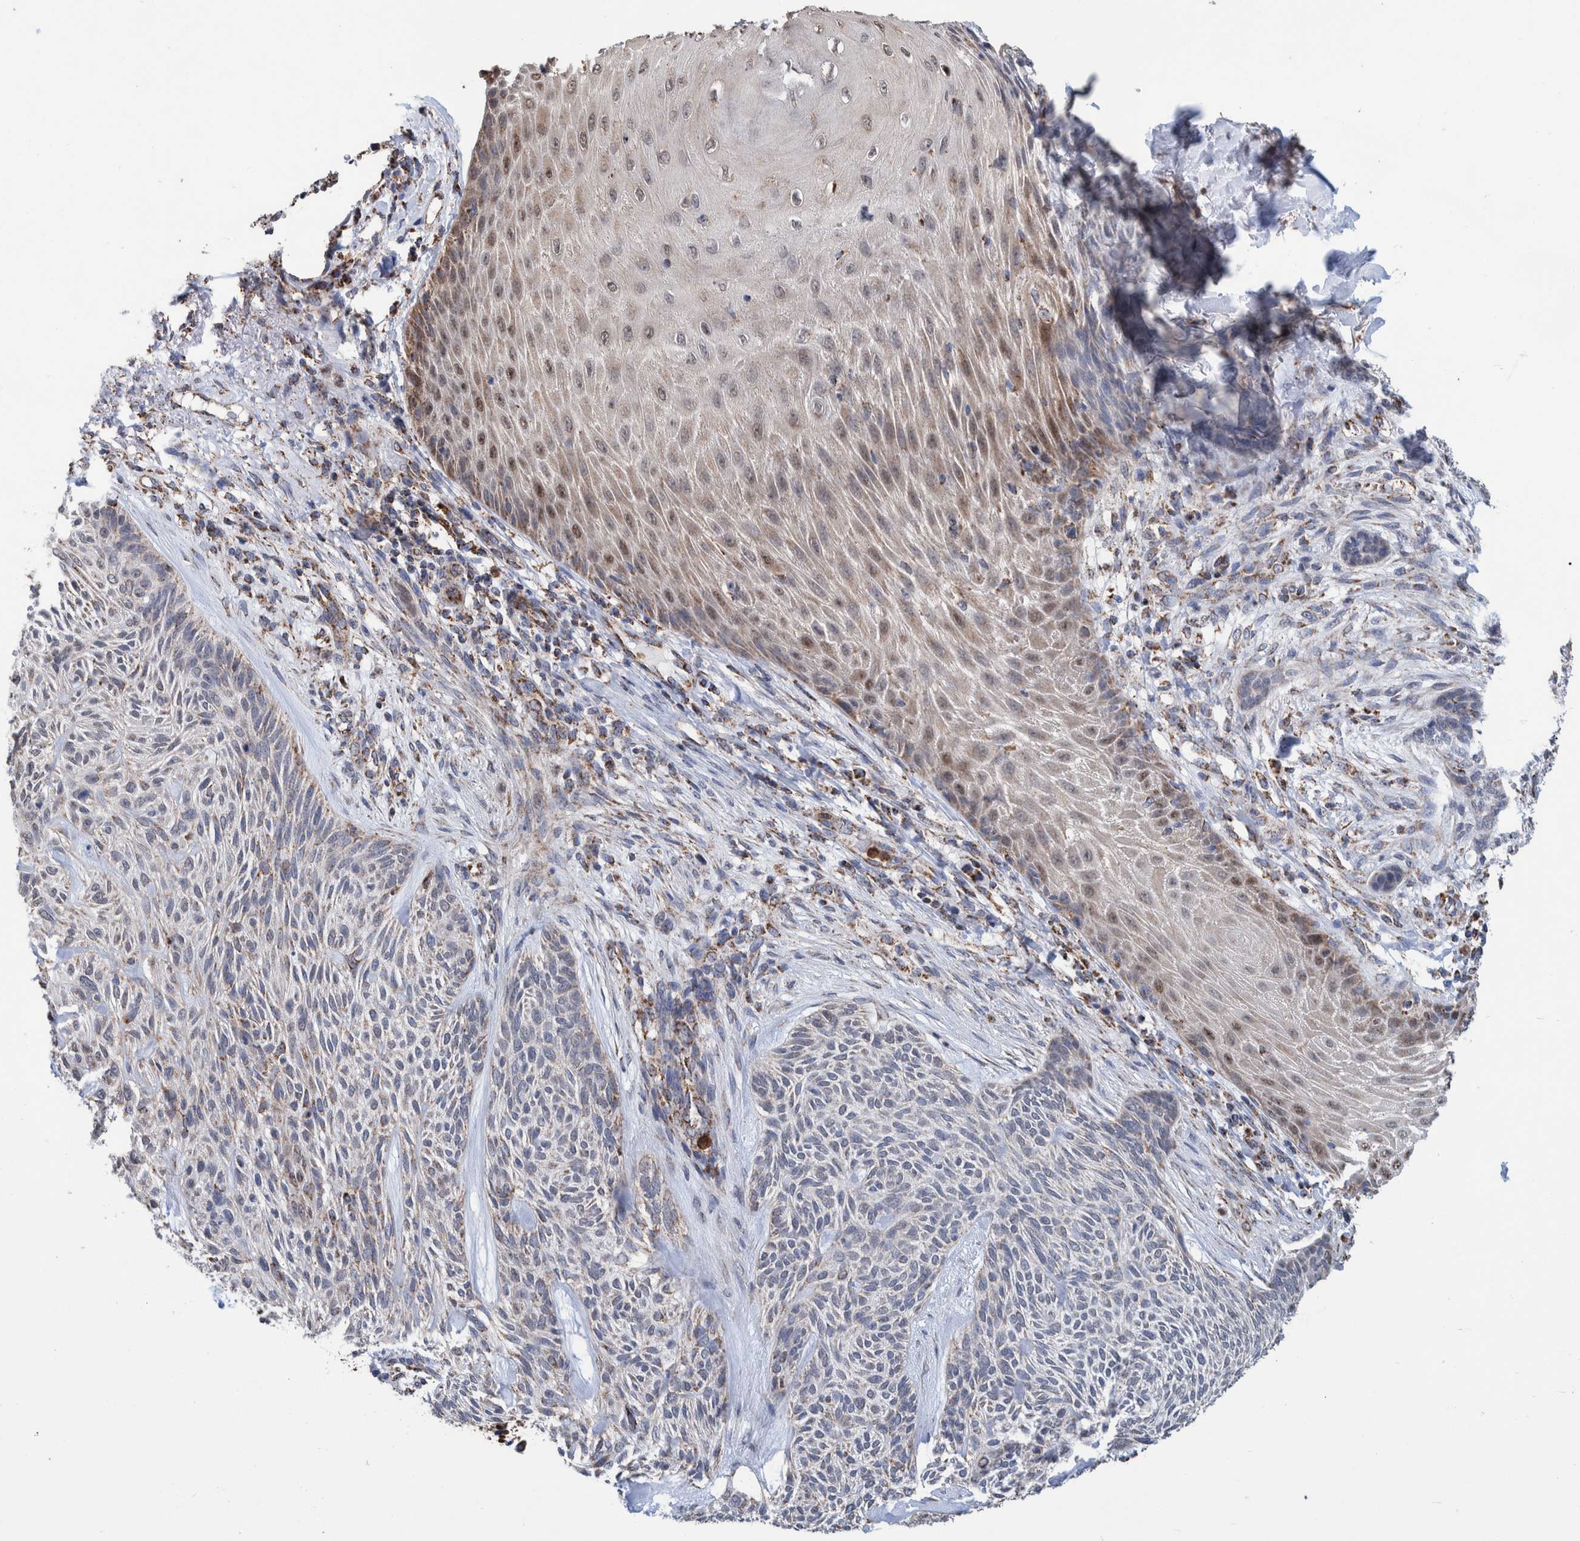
{"staining": {"intensity": "weak", "quantity": "<25%", "location": "cytoplasmic/membranous"}, "tissue": "skin cancer", "cell_type": "Tumor cells", "image_type": "cancer", "snomed": [{"axis": "morphology", "description": "Basal cell carcinoma"}, {"axis": "topography", "description": "Skin"}], "caption": "Skin cancer was stained to show a protein in brown. There is no significant expression in tumor cells.", "gene": "DECR1", "patient": {"sex": "male", "age": 55}}